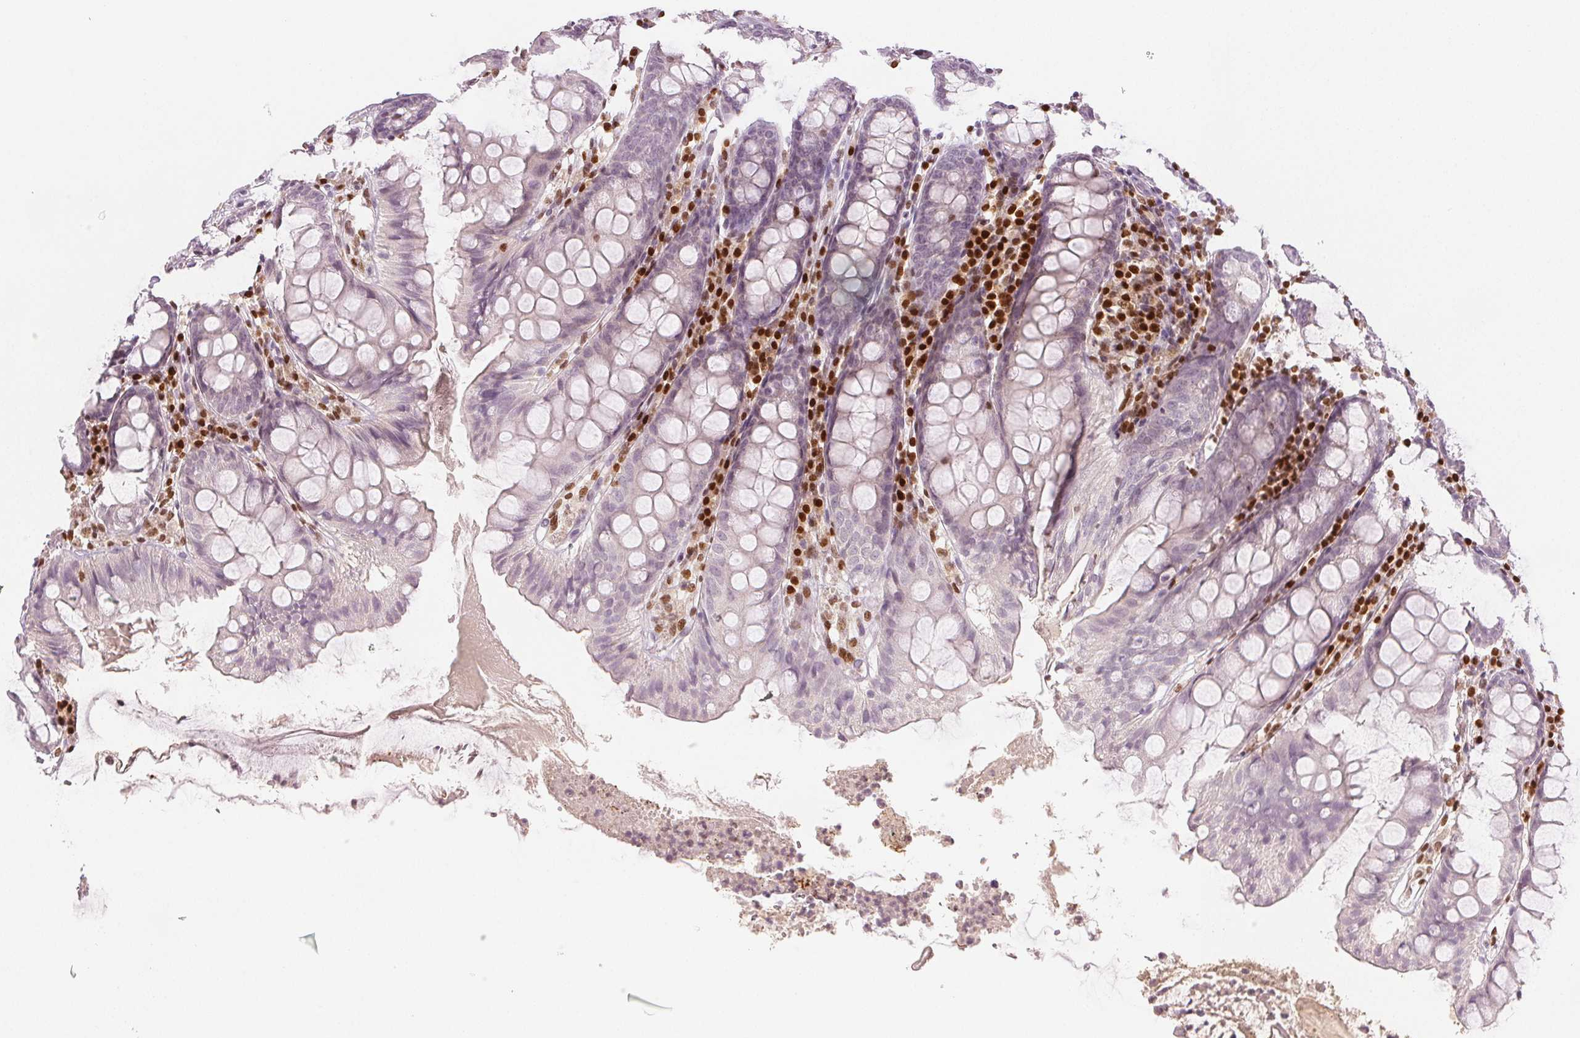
{"staining": {"intensity": "negative", "quantity": "none", "location": "none"}, "tissue": "colon", "cell_type": "Endothelial cells", "image_type": "normal", "snomed": [{"axis": "morphology", "description": "Normal tissue, NOS"}, {"axis": "topography", "description": "Colon"}], "caption": "Benign colon was stained to show a protein in brown. There is no significant expression in endothelial cells. (Brightfield microscopy of DAB immunohistochemistry at high magnification).", "gene": "RUNX2", "patient": {"sex": "female", "age": 84}}